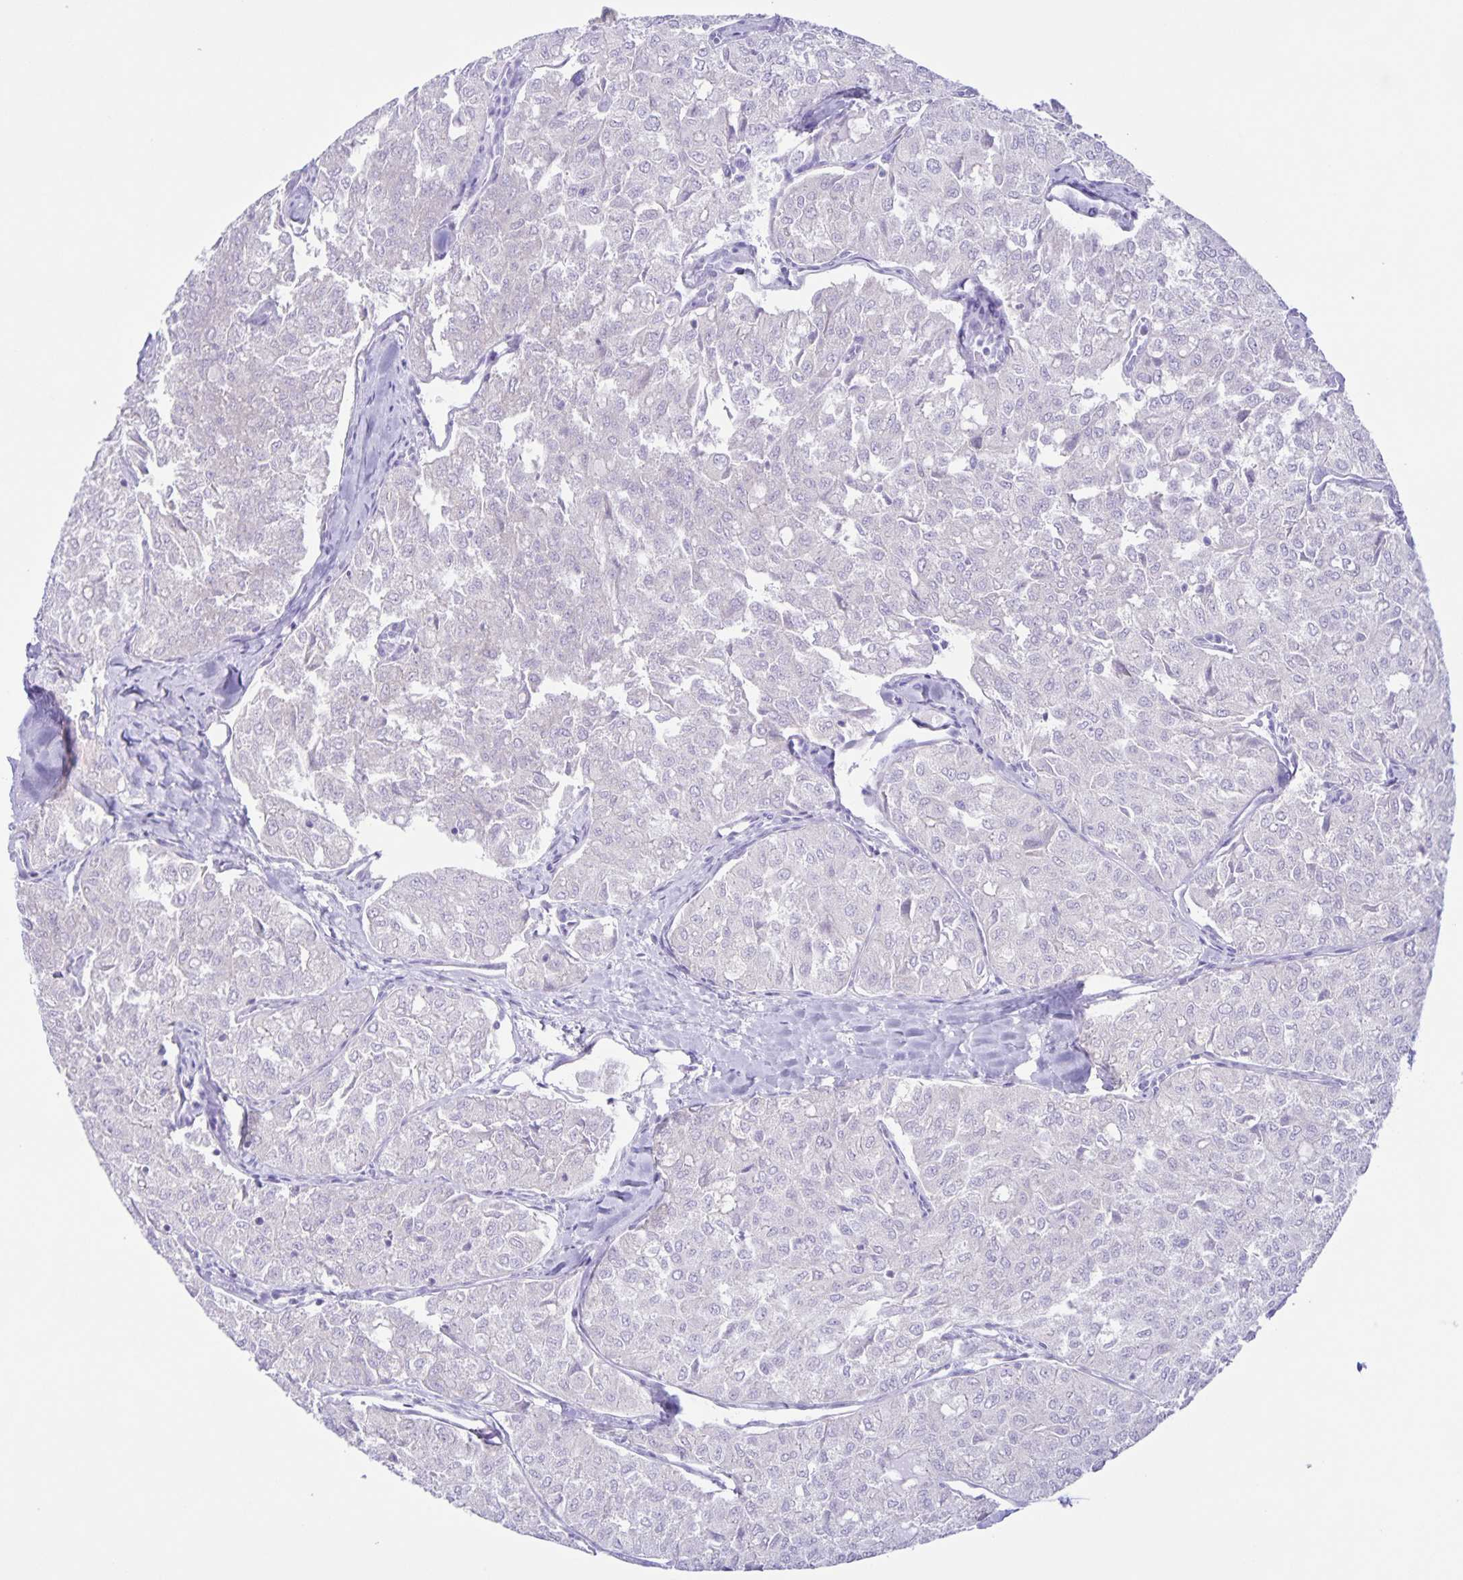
{"staining": {"intensity": "negative", "quantity": "none", "location": "none"}, "tissue": "thyroid cancer", "cell_type": "Tumor cells", "image_type": "cancer", "snomed": [{"axis": "morphology", "description": "Follicular adenoma carcinoma, NOS"}, {"axis": "topography", "description": "Thyroid gland"}], "caption": "Micrograph shows no protein expression in tumor cells of follicular adenoma carcinoma (thyroid) tissue.", "gene": "CAPSL", "patient": {"sex": "male", "age": 75}}